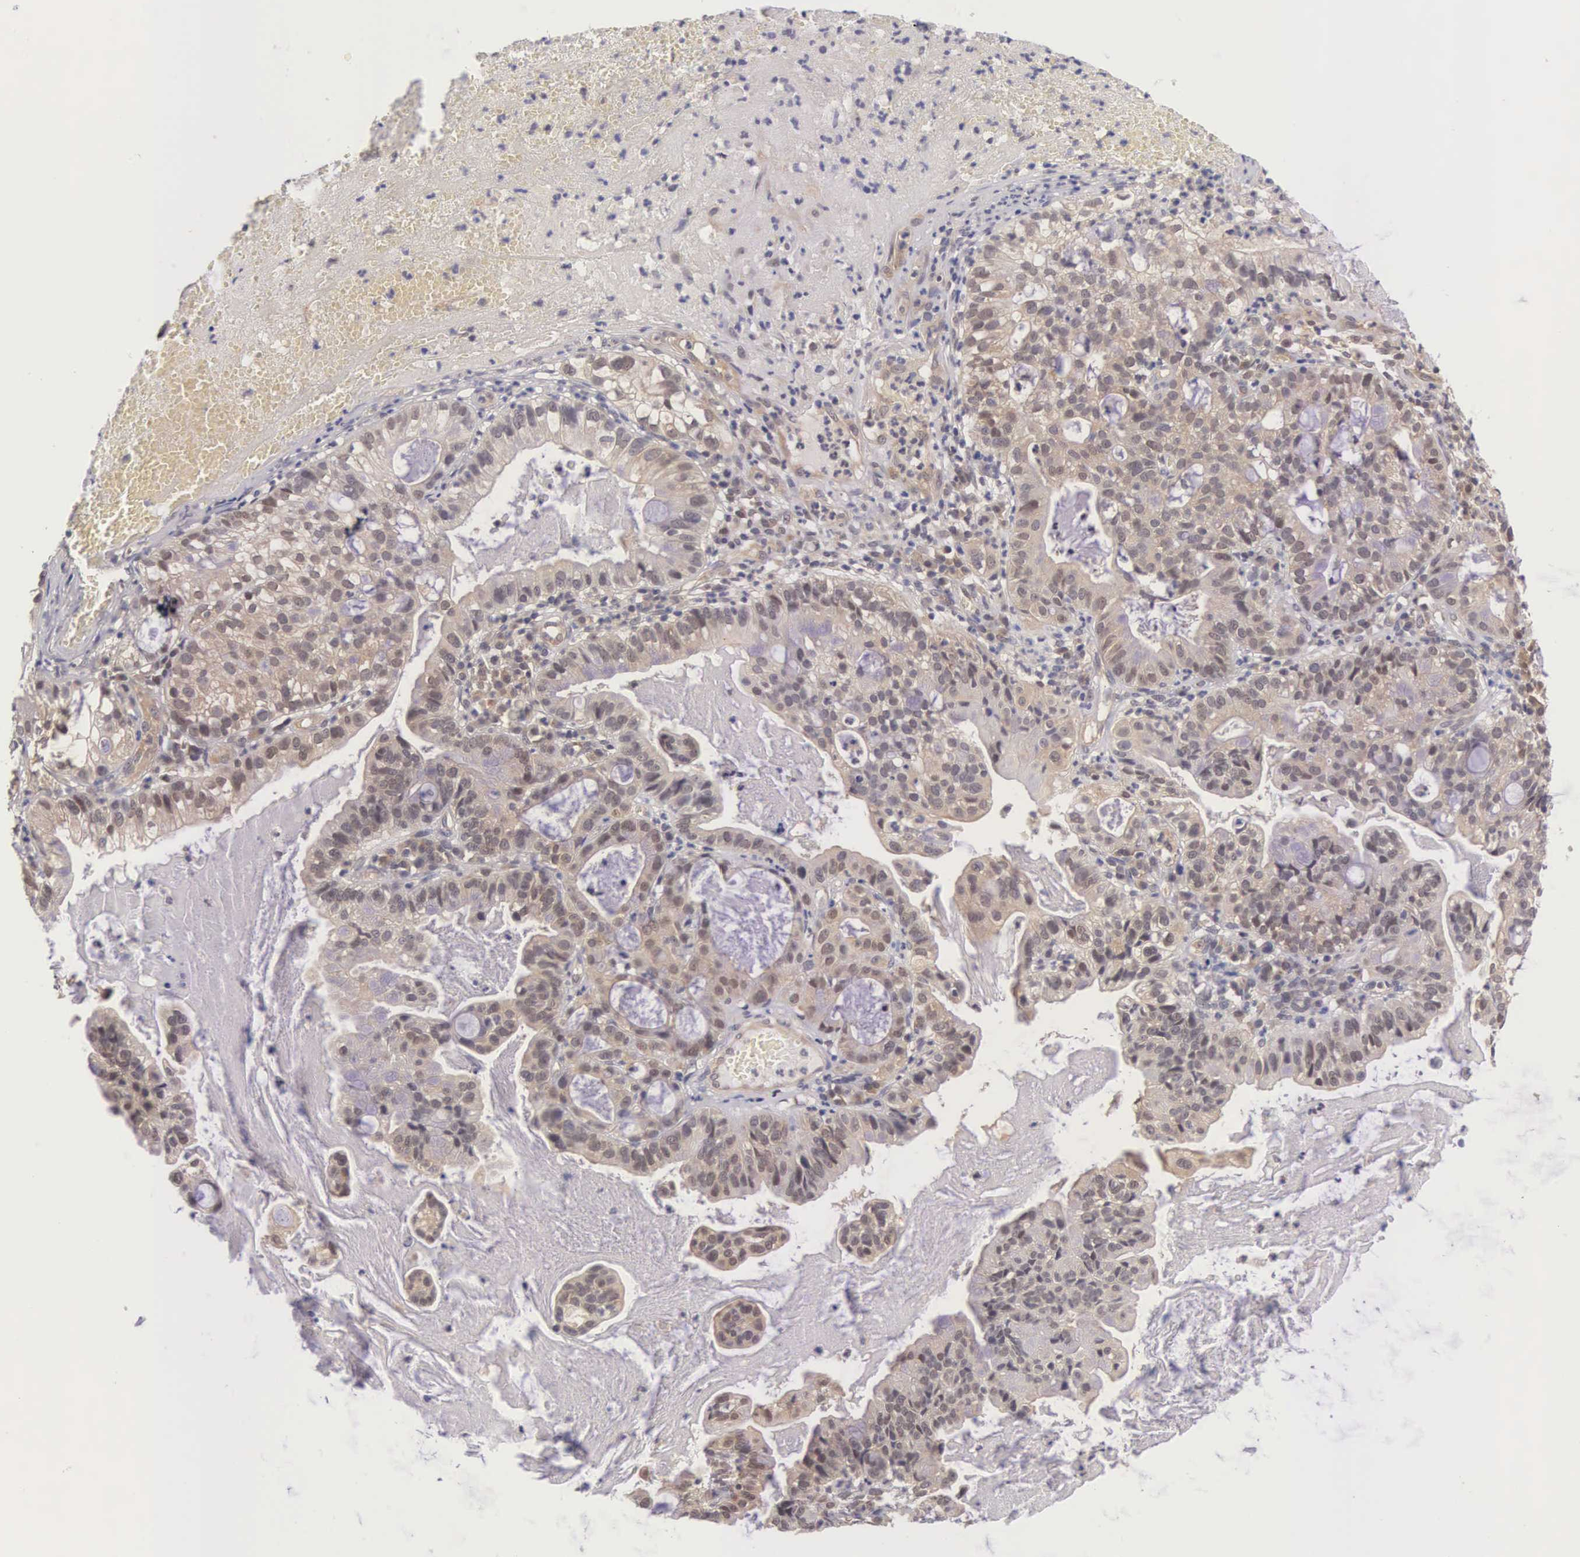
{"staining": {"intensity": "moderate", "quantity": ">75%", "location": "cytoplasmic/membranous"}, "tissue": "cervical cancer", "cell_type": "Tumor cells", "image_type": "cancer", "snomed": [{"axis": "morphology", "description": "Adenocarcinoma, NOS"}, {"axis": "topography", "description": "Cervix"}], "caption": "Human cervical adenocarcinoma stained with a brown dye demonstrates moderate cytoplasmic/membranous positive staining in approximately >75% of tumor cells.", "gene": "IGBP1", "patient": {"sex": "female", "age": 41}}